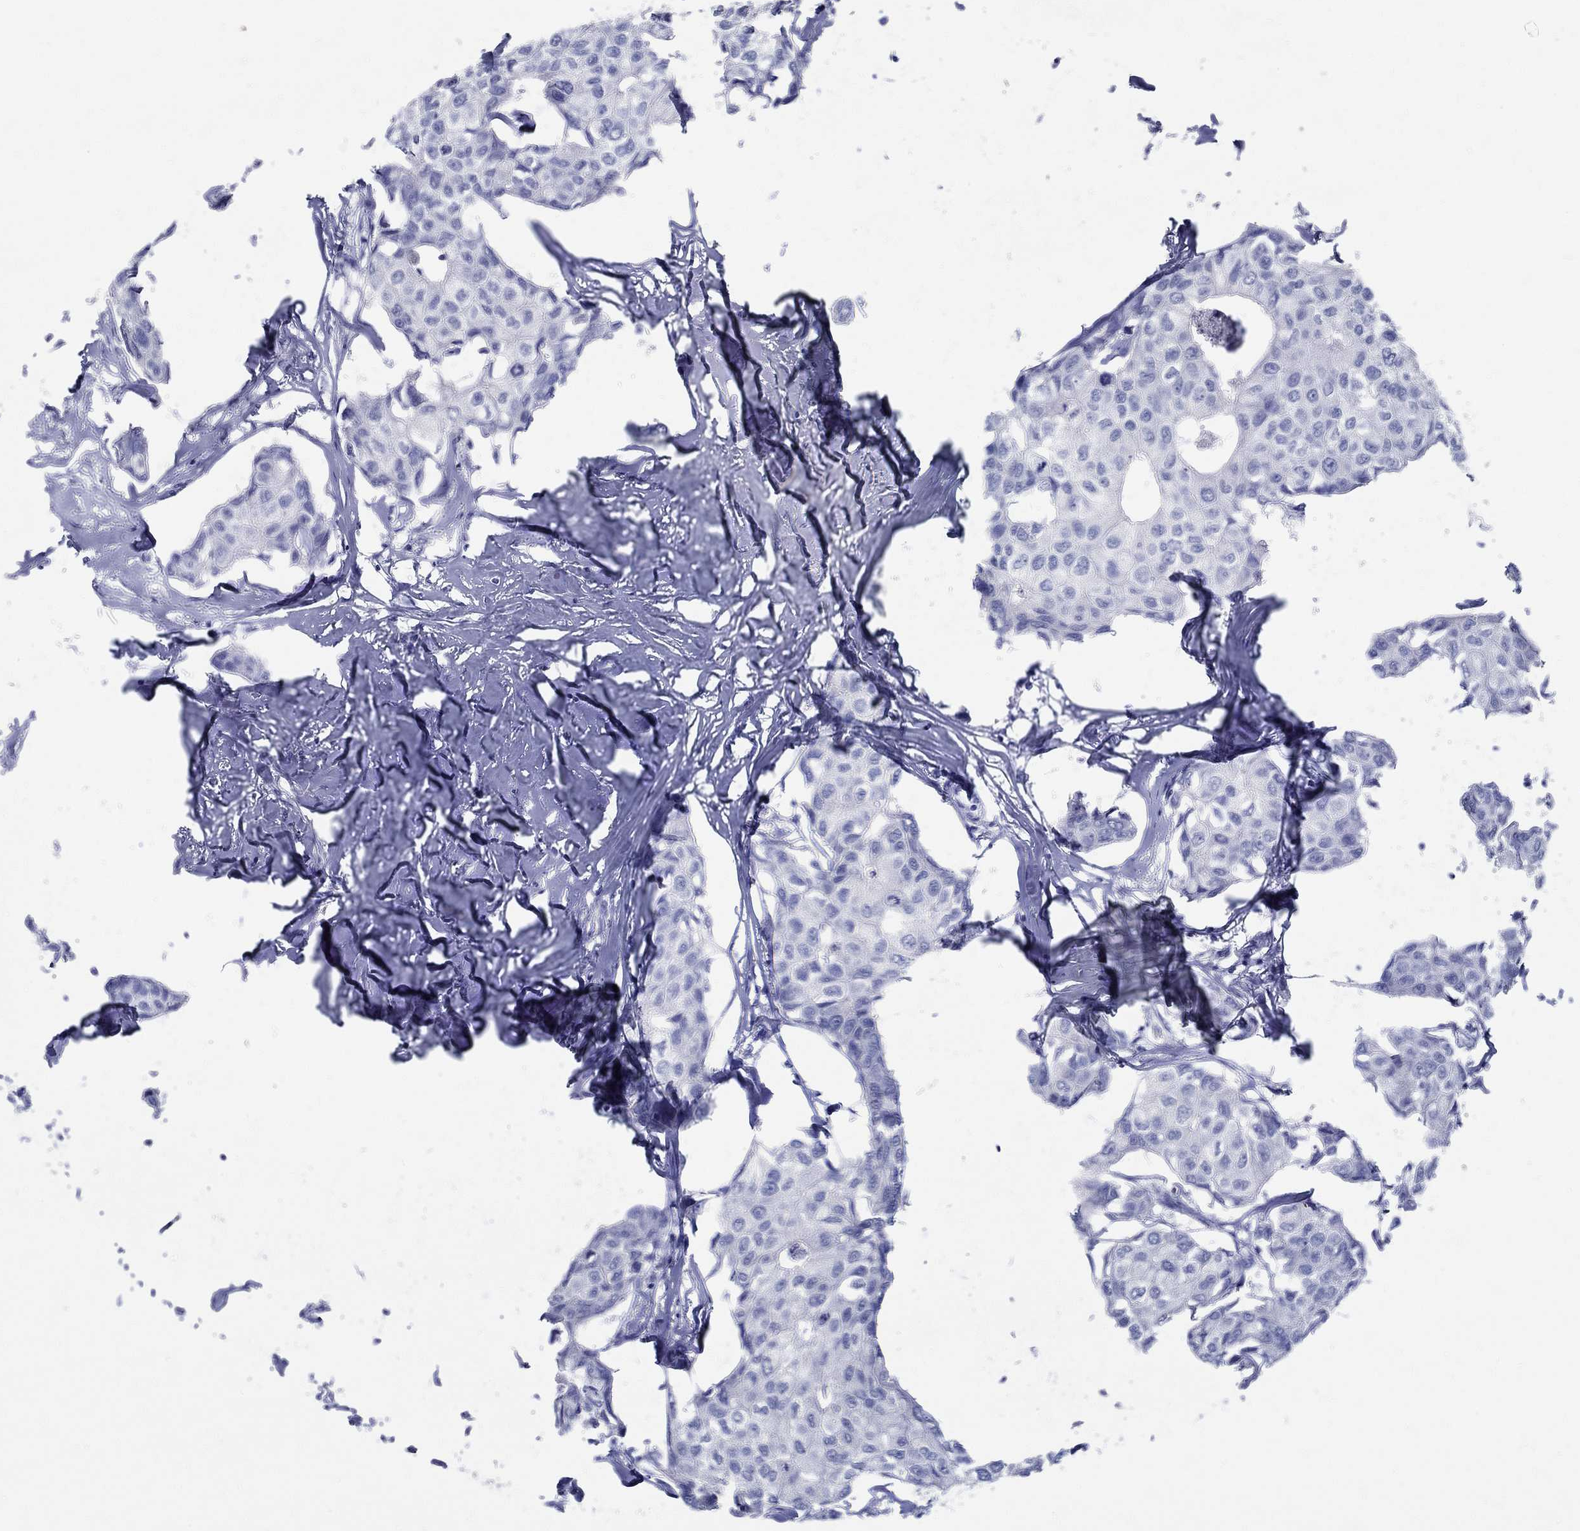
{"staining": {"intensity": "negative", "quantity": "none", "location": "none"}, "tissue": "breast cancer", "cell_type": "Tumor cells", "image_type": "cancer", "snomed": [{"axis": "morphology", "description": "Duct carcinoma"}, {"axis": "topography", "description": "Breast"}], "caption": "An IHC micrograph of invasive ductal carcinoma (breast) is shown. There is no staining in tumor cells of invasive ductal carcinoma (breast). Brightfield microscopy of immunohistochemistry (IHC) stained with DAB (brown) and hematoxylin (blue), captured at high magnification.", "gene": "CRYGD", "patient": {"sex": "female", "age": 80}}